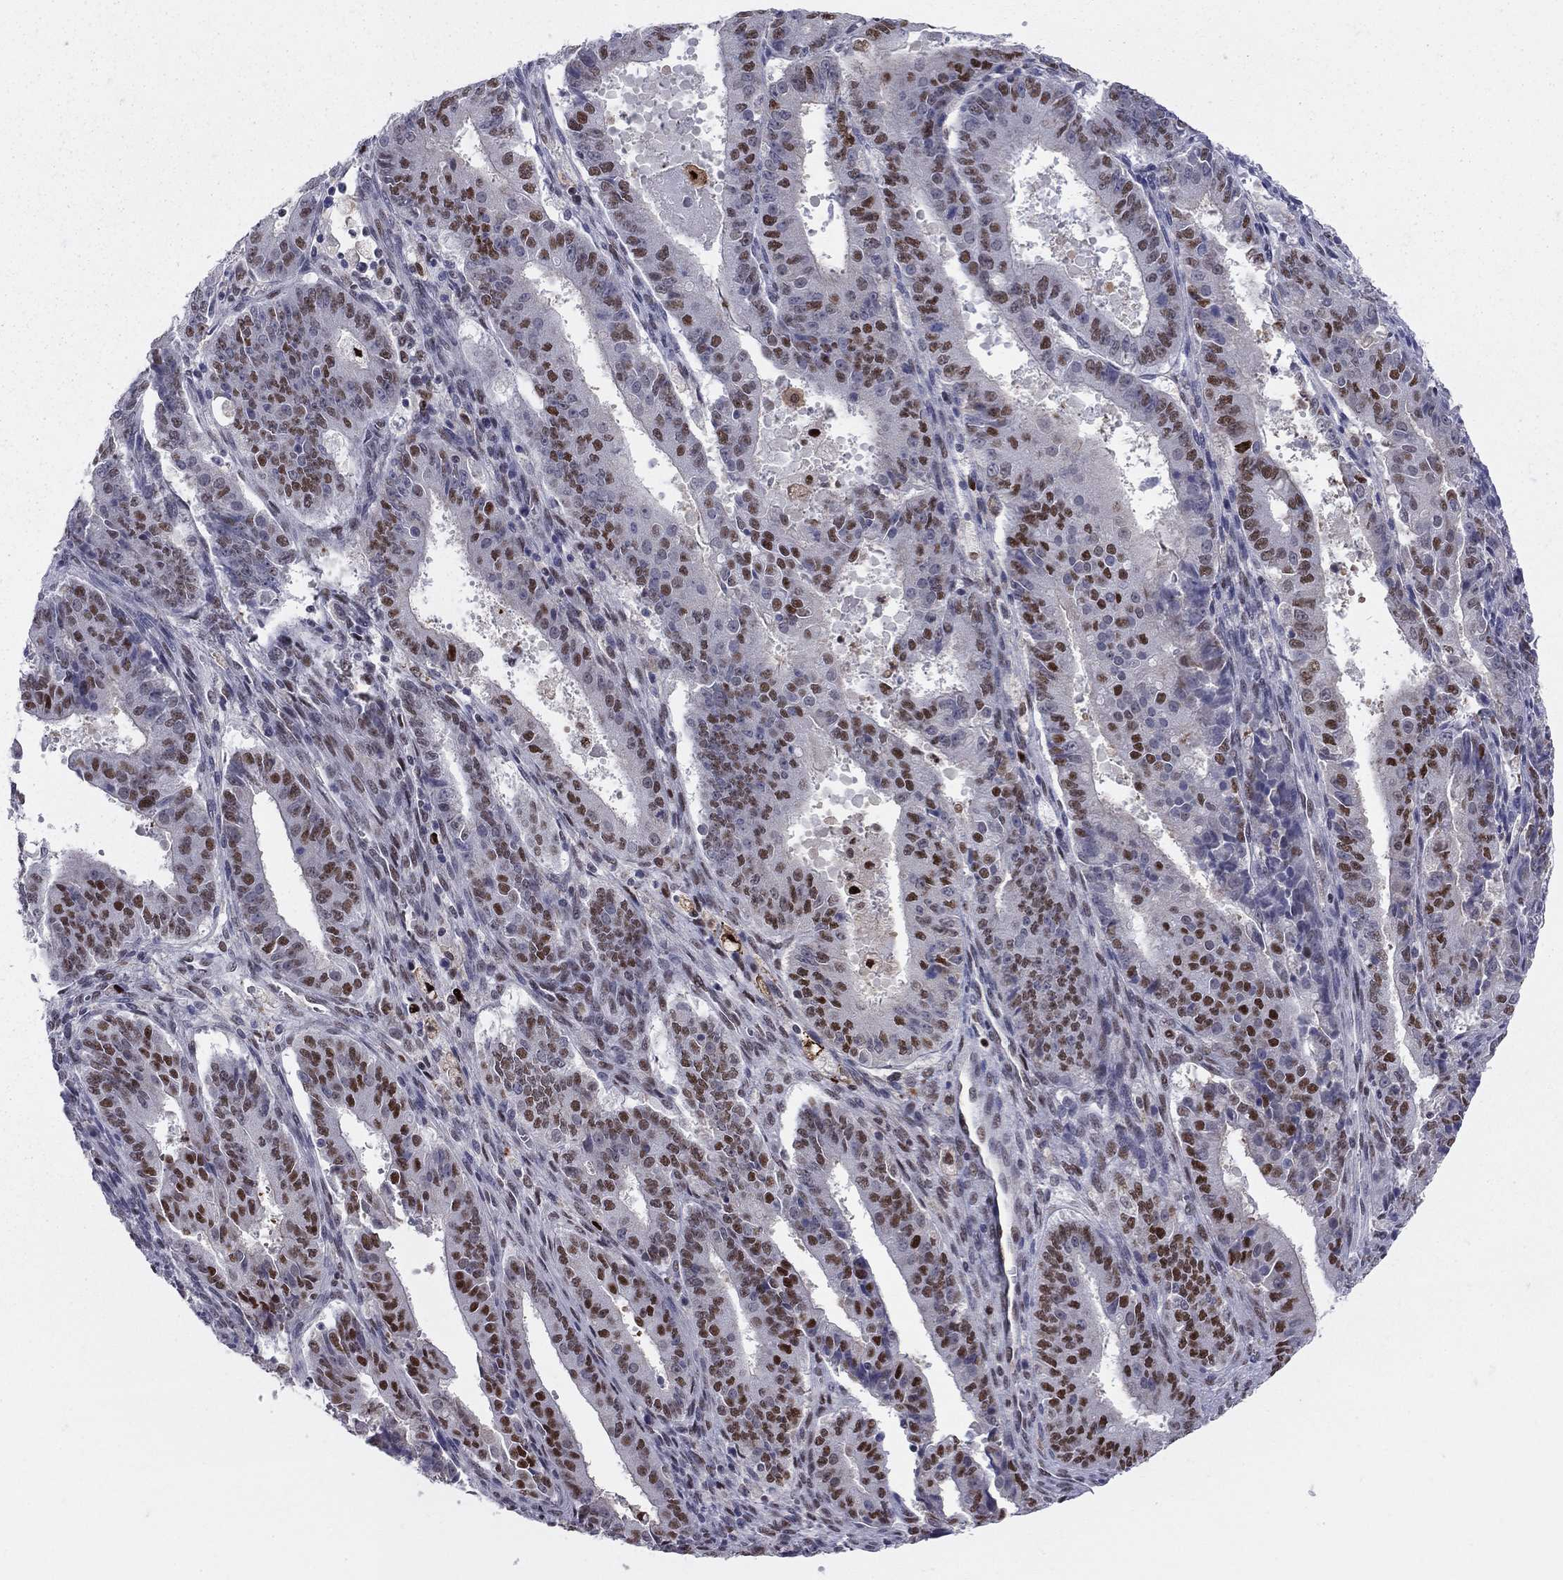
{"staining": {"intensity": "strong", "quantity": "25%-75%", "location": "nuclear"}, "tissue": "ovarian cancer", "cell_type": "Tumor cells", "image_type": "cancer", "snomed": [{"axis": "morphology", "description": "Carcinoma, endometroid"}, {"axis": "topography", "description": "Ovary"}], "caption": "Human endometroid carcinoma (ovarian) stained for a protein (brown) reveals strong nuclear positive positivity in approximately 25%-75% of tumor cells.", "gene": "PCGF3", "patient": {"sex": "female", "age": 42}}